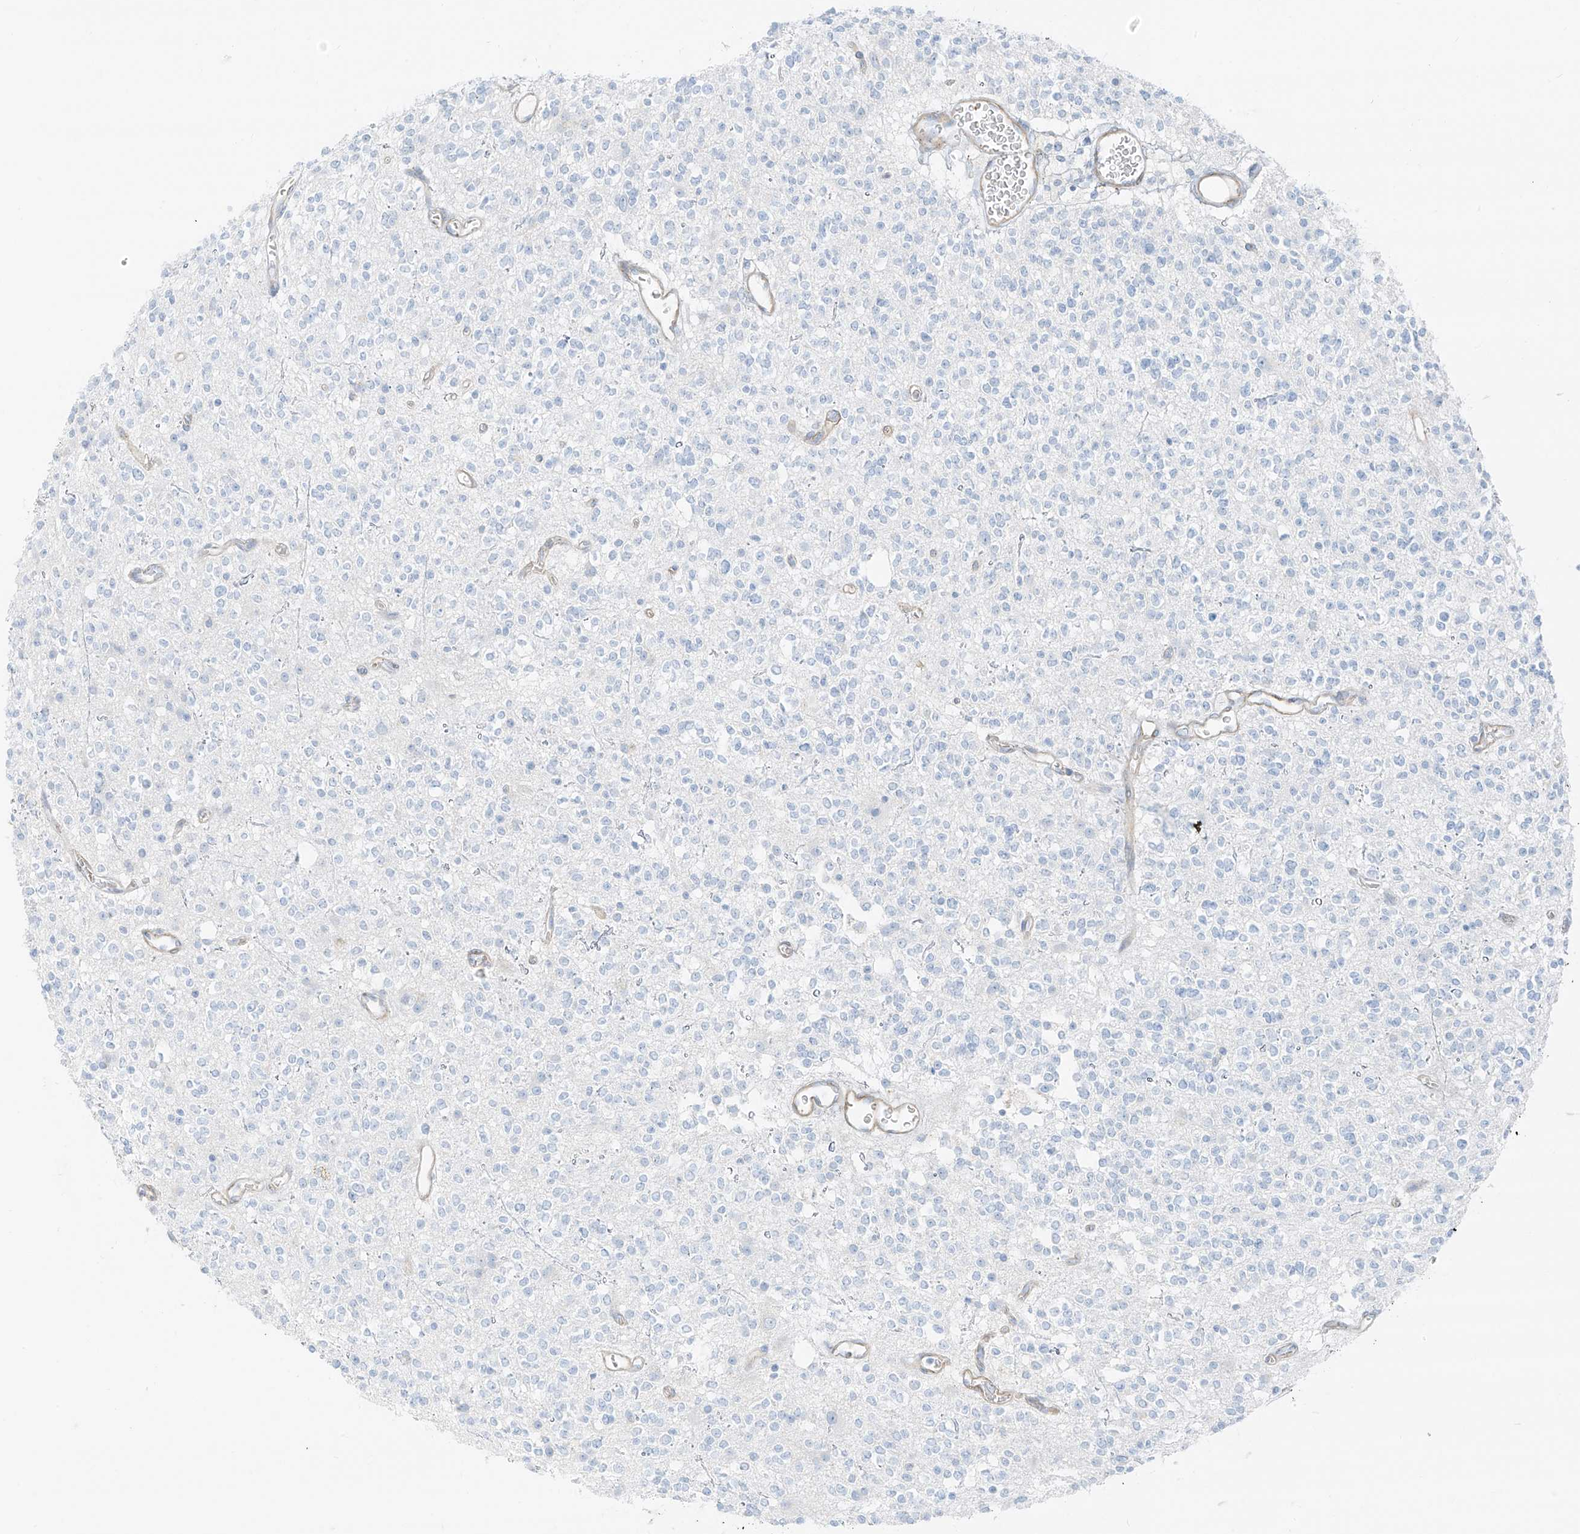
{"staining": {"intensity": "negative", "quantity": "none", "location": "none"}, "tissue": "glioma", "cell_type": "Tumor cells", "image_type": "cancer", "snomed": [{"axis": "morphology", "description": "Glioma, malignant, High grade"}, {"axis": "topography", "description": "Brain"}], "caption": "This photomicrograph is of malignant glioma (high-grade) stained with immunohistochemistry (IHC) to label a protein in brown with the nuclei are counter-stained blue. There is no expression in tumor cells.", "gene": "SMCP", "patient": {"sex": "male", "age": 34}}